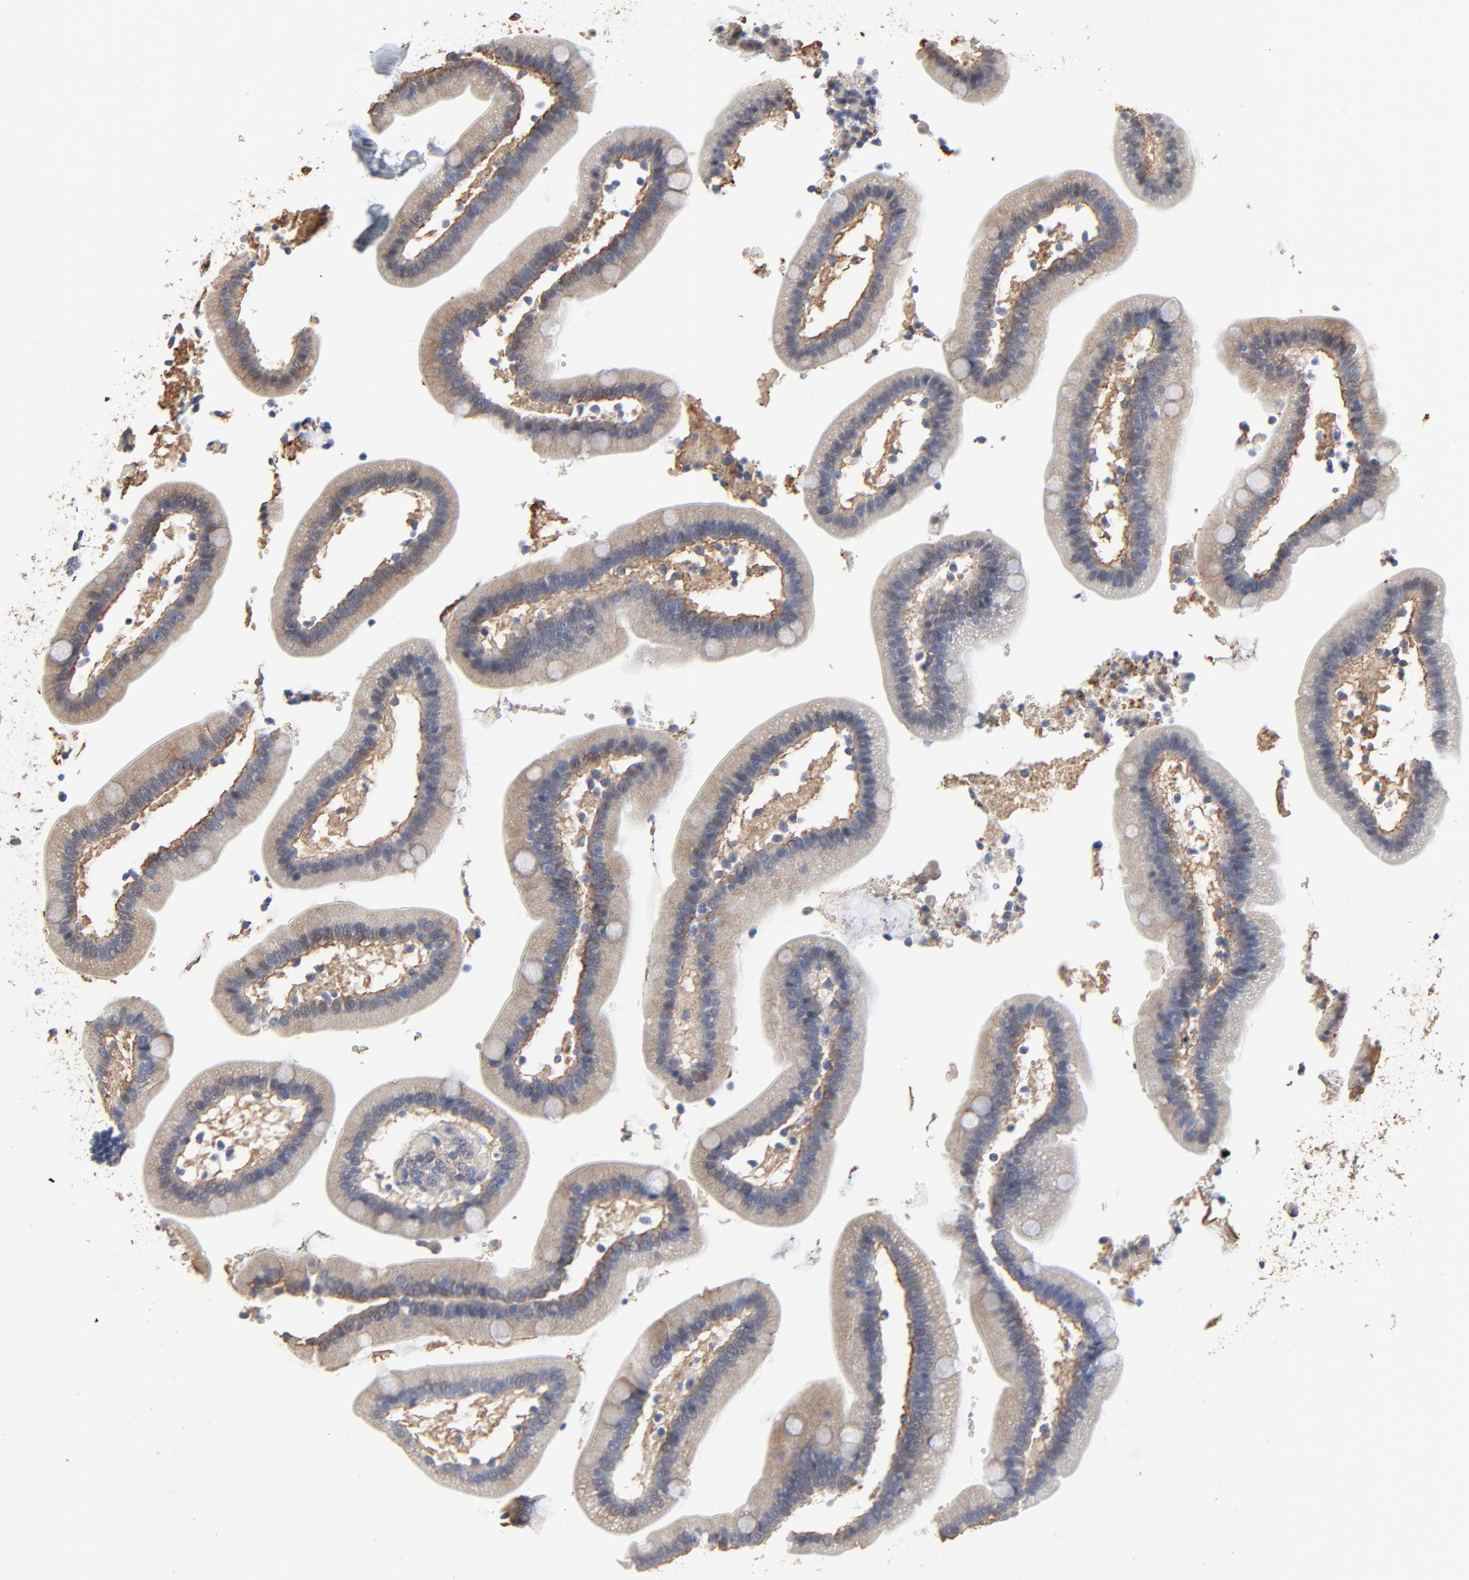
{"staining": {"intensity": "moderate", "quantity": ">75%", "location": "cytoplasmic/membranous"}, "tissue": "duodenum", "cell_type": "Glandular cells", "image_type": "normal", "snomed": [{"axis": "morphology", "description": "Normal tissue, NOS"}, {"axis": "topography", "description": "Duodenum"}], "caption": "Immunohistochemistry (IHC) (DAB (3,3'-diaminobenzidine)) staining of unremarkable human duodenum exhibits moderate cytoplasmic/membranous protein expression in about >75% of glandular cells.", "gene": "NXF3", "patient": {"sex": "male", "age": 66}}